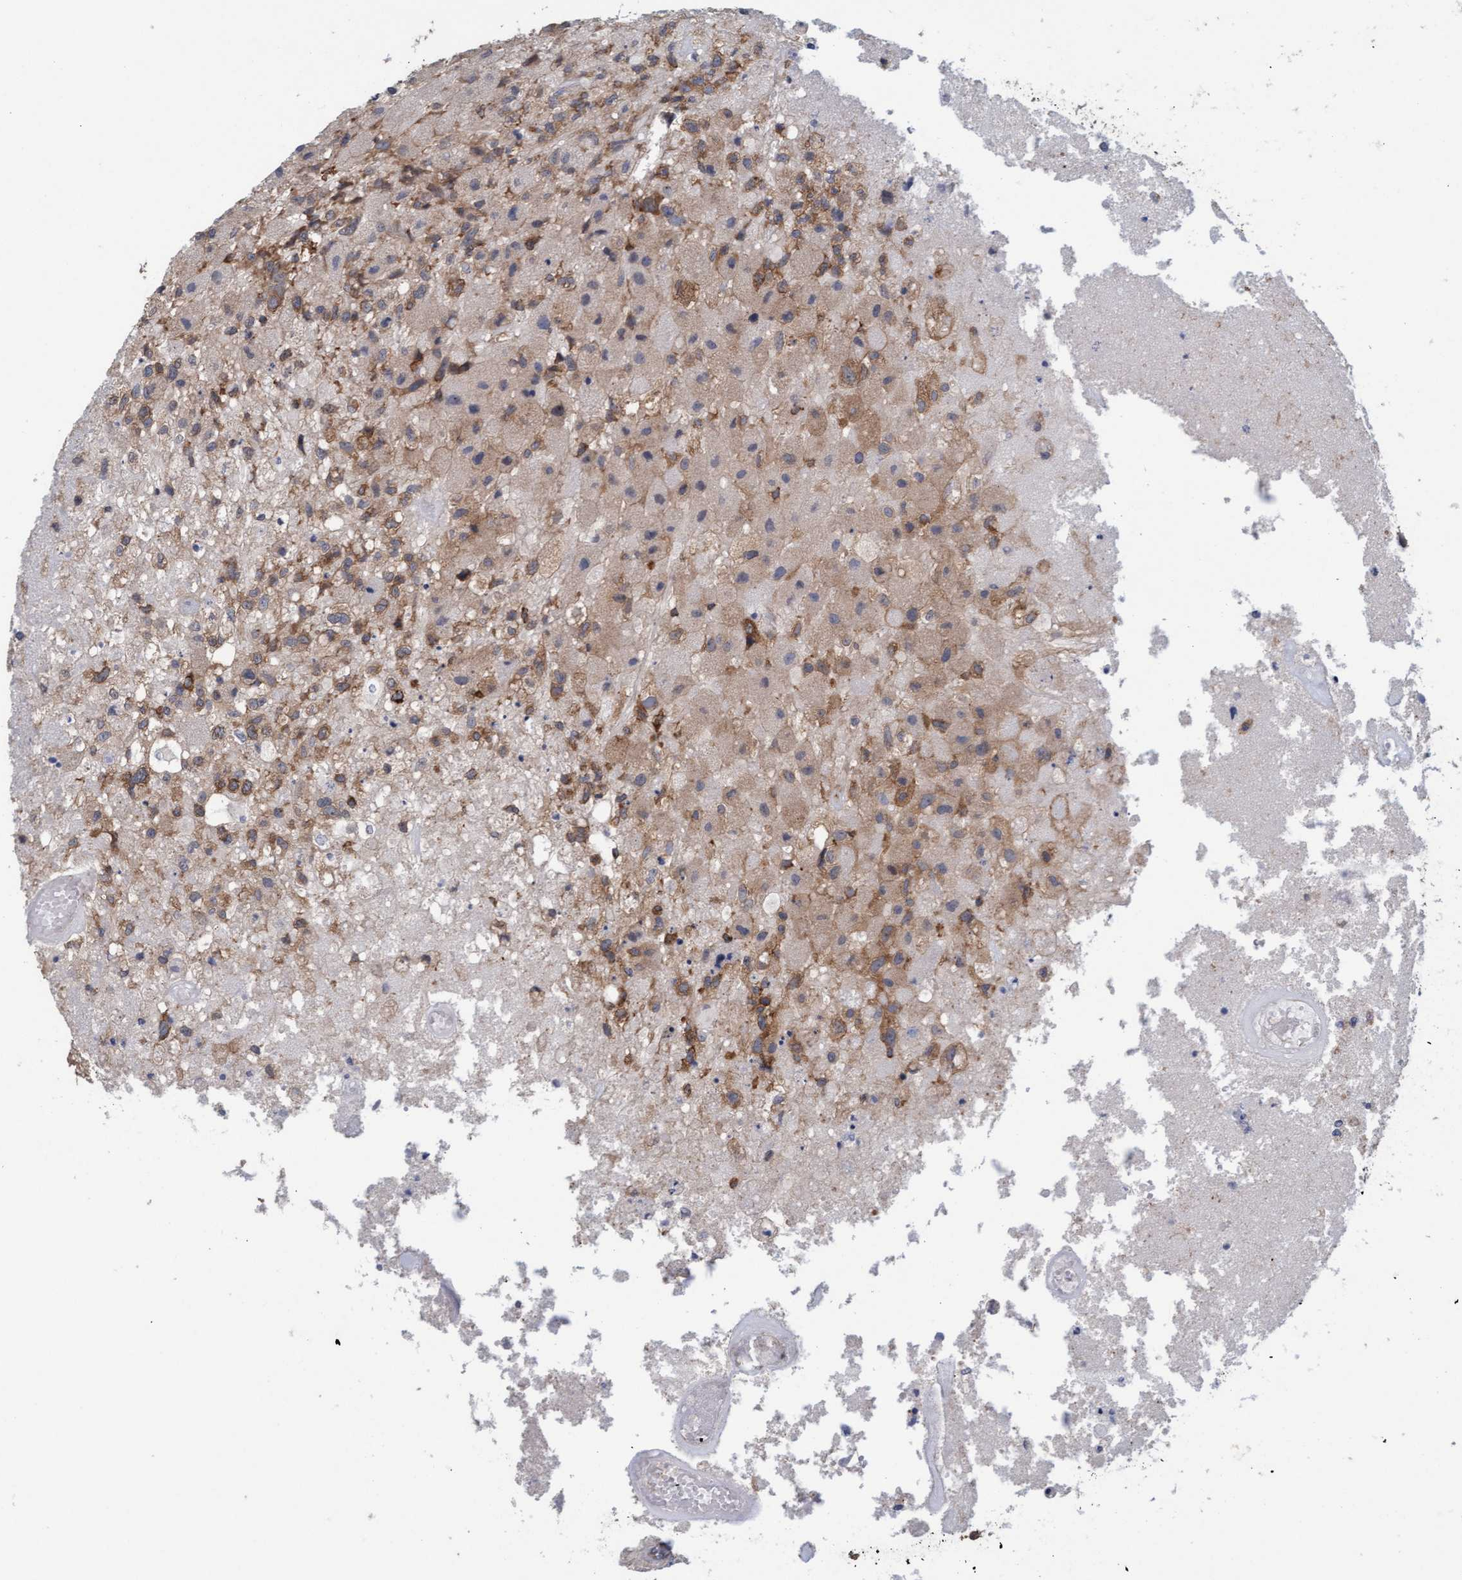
{"staining": {"intensity": "moderate", "quantity": ">75%", "location": "cytoplasmic/membranous"}, "tissue": "glioma", "cell_type": "Tumor cells", "image_type": "cancer", "snomed": [{"axis": "morphology", "description": "Normal tissue, NOS"}, {"axis": "morphology", "description": "Glioma, malignant, High grade"}, {"axis": "topography", "description": "Cerebral cortex"}], "caption": "Protein analysis of high-grade glioma (malignant) tissue reveals moderate cytoplasmic/membranous expression in approximately >75% of tumor cells. Using DAB (brown) and hematoxylin (blue) stains, captured at high magnification using brightfield microscopy.", "gene": "FXR2", "patient": {"sex": "male", "age": 77}}